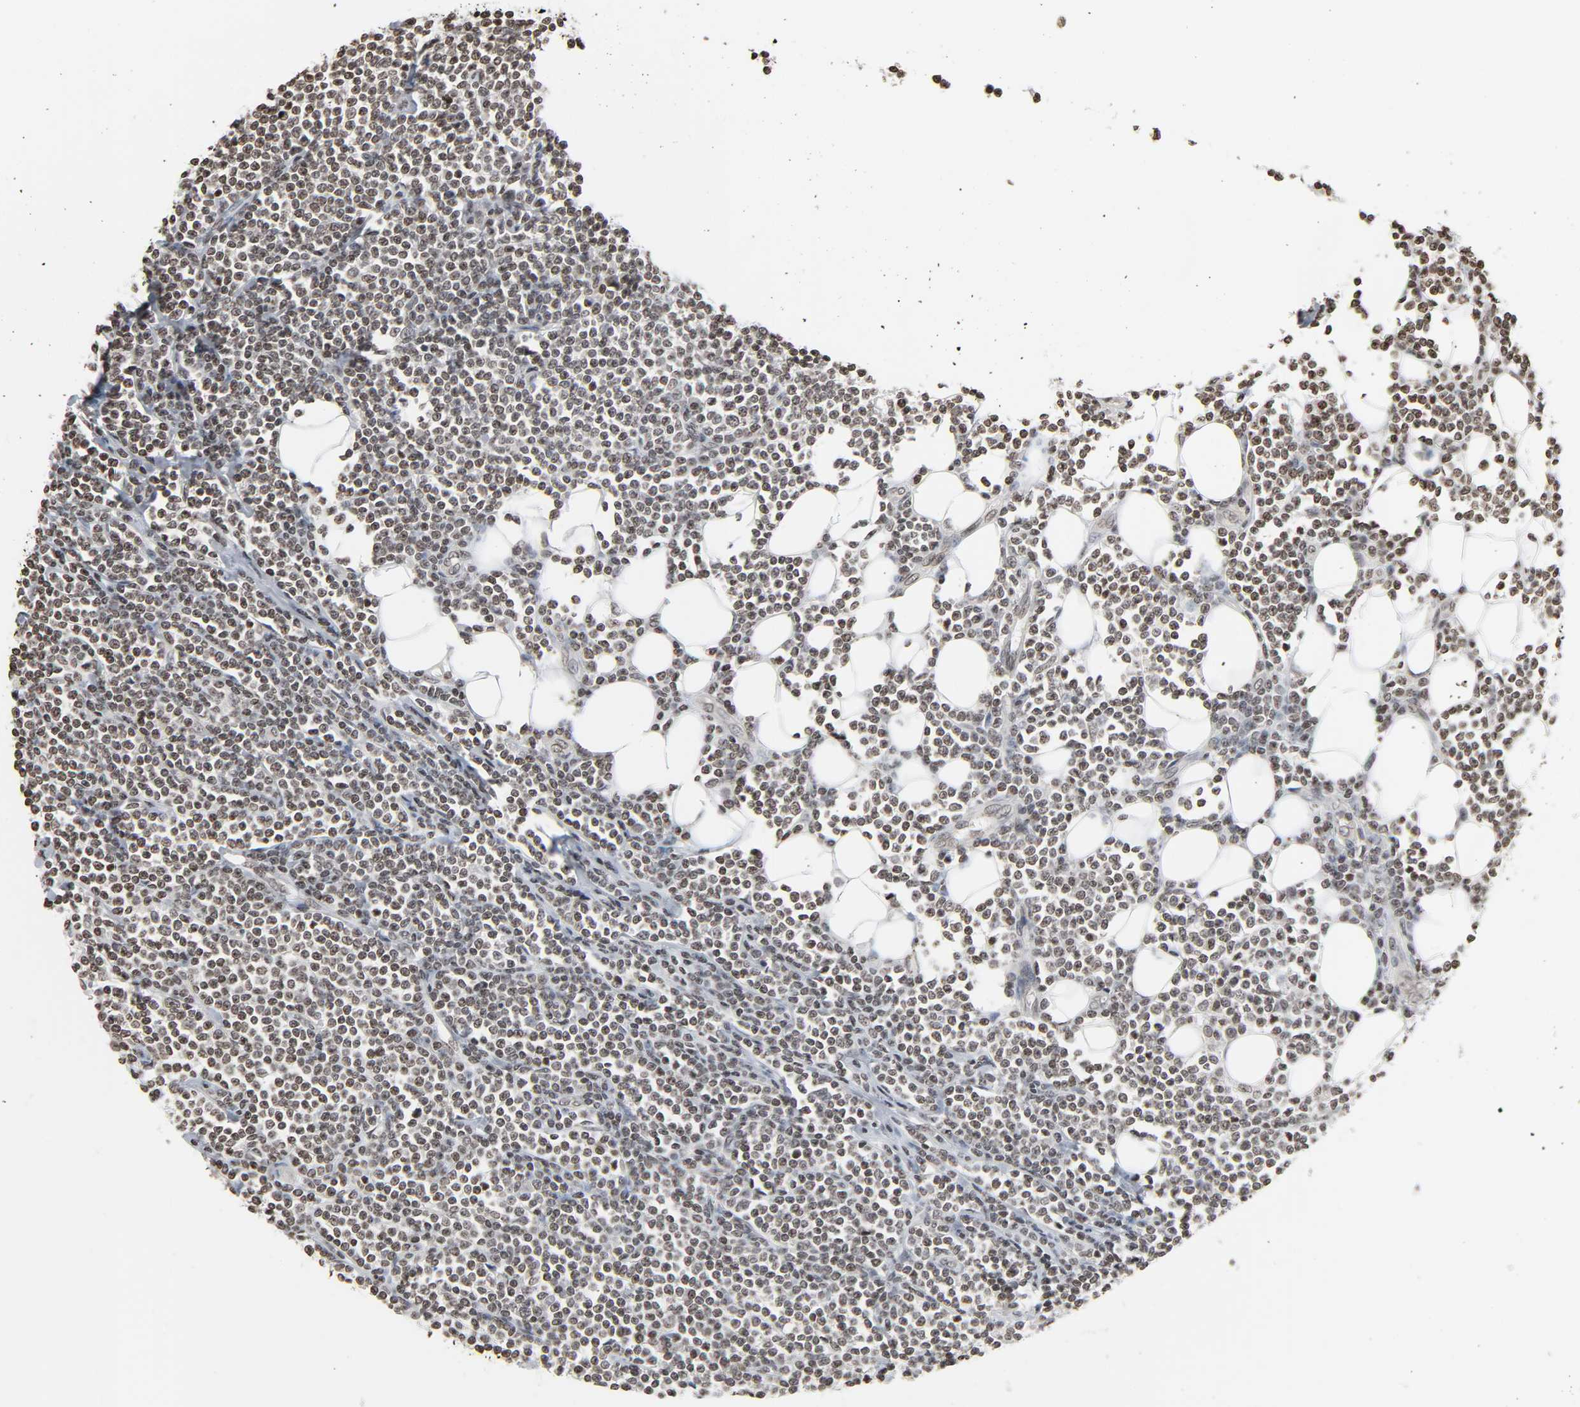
{"staining": {"intensity": "weak", "quantity": ">75%", "location": "nuclear"}, "tissue": "lymphoma", "cell_type": "Tumor cells", "image_type": "cancer", "snomed": [{"axis": "morphology", "description": "Malignant lymphoma, non-Hodgkin's type, Low grade"}, {"axis": "topography", "description": "Soft tissue"}], "caption": "Immunohistochemistry (DAB) staining of lymphoma shows weak nuclear protein staining in approximately >75% of tumor cells.", "gene": "ELAVL1", "patient": {"sex": "male", "age": 92}}